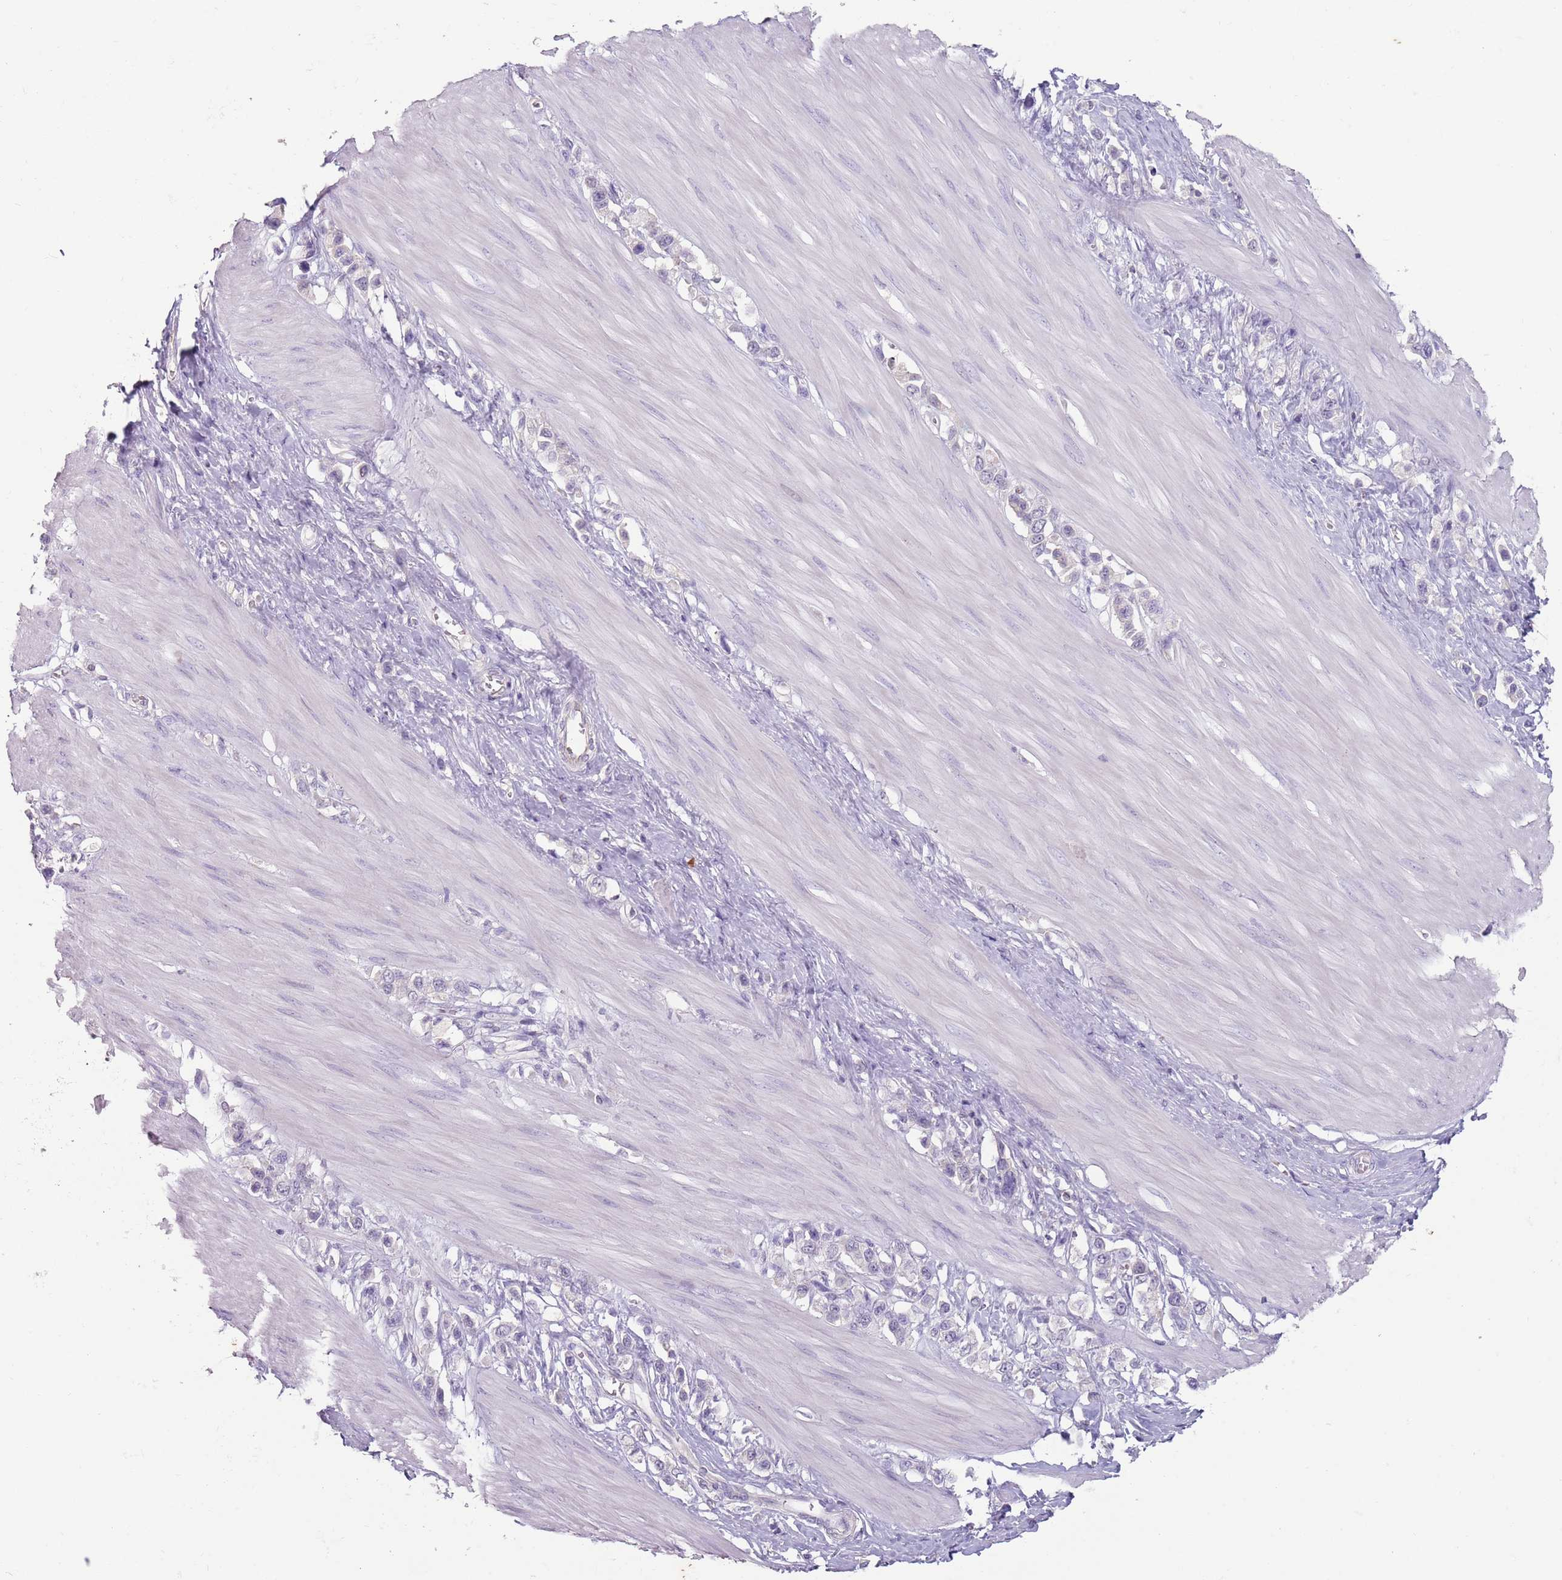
{"staining": {"intensity": "negative", "quantity": "none", "location": "none"}, "tissue": "stomach cancer", "cell_type": "Tumor cells", "image_type": "cancer", "snomed": [{"axis": "morphology", "description": "Adenocarcinoma, NOS"}, {"axis": "topography", "description": "Stomach"}], "caption": "This is a photomicrograph of immunohistochemistry (IHC) staining of adenocarcinoma (stomach), which shows no positivity in tumor cells.", "gene": "STYK1", "patient": {"sex": "female", "age": 65}}